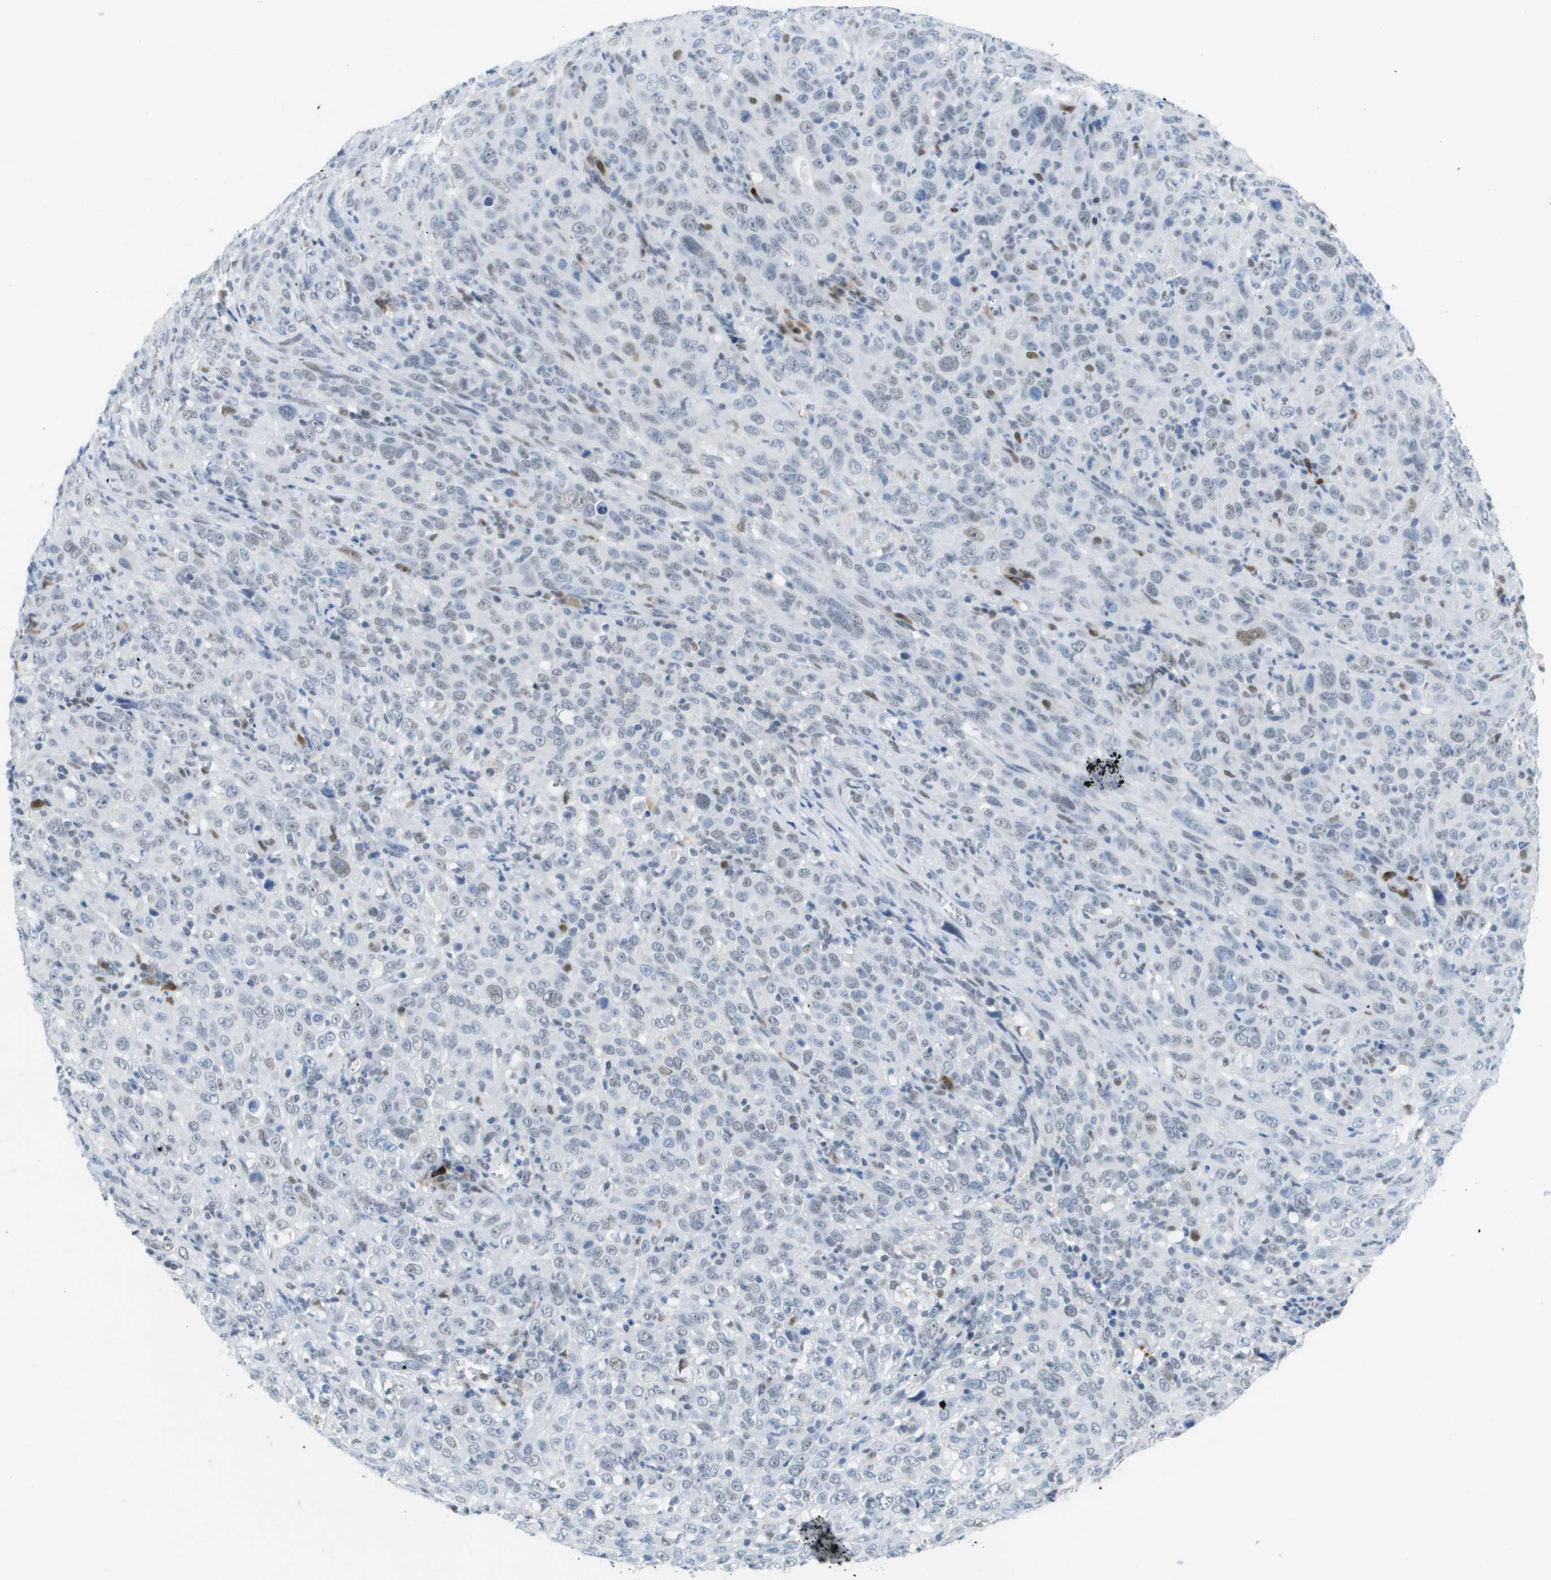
{"staining": {"intensity": "negative", "quantity": "none", "location": "none"}, "tissue": "cervical cancer", "cell_type": "Tumor cells", "image_type": "cancer", "snomed": [{"axis": "morphology", "description": "Squamous cell carcinoma, NOS"}, {"axis": "topography", "description": "Cervix"}], "caption": "This is an IHC micrograph of cervical cancer. There is no positivity in tumor cells.", "gene": "TP53RK", "patient": {"sex": "female", "age": 46}}